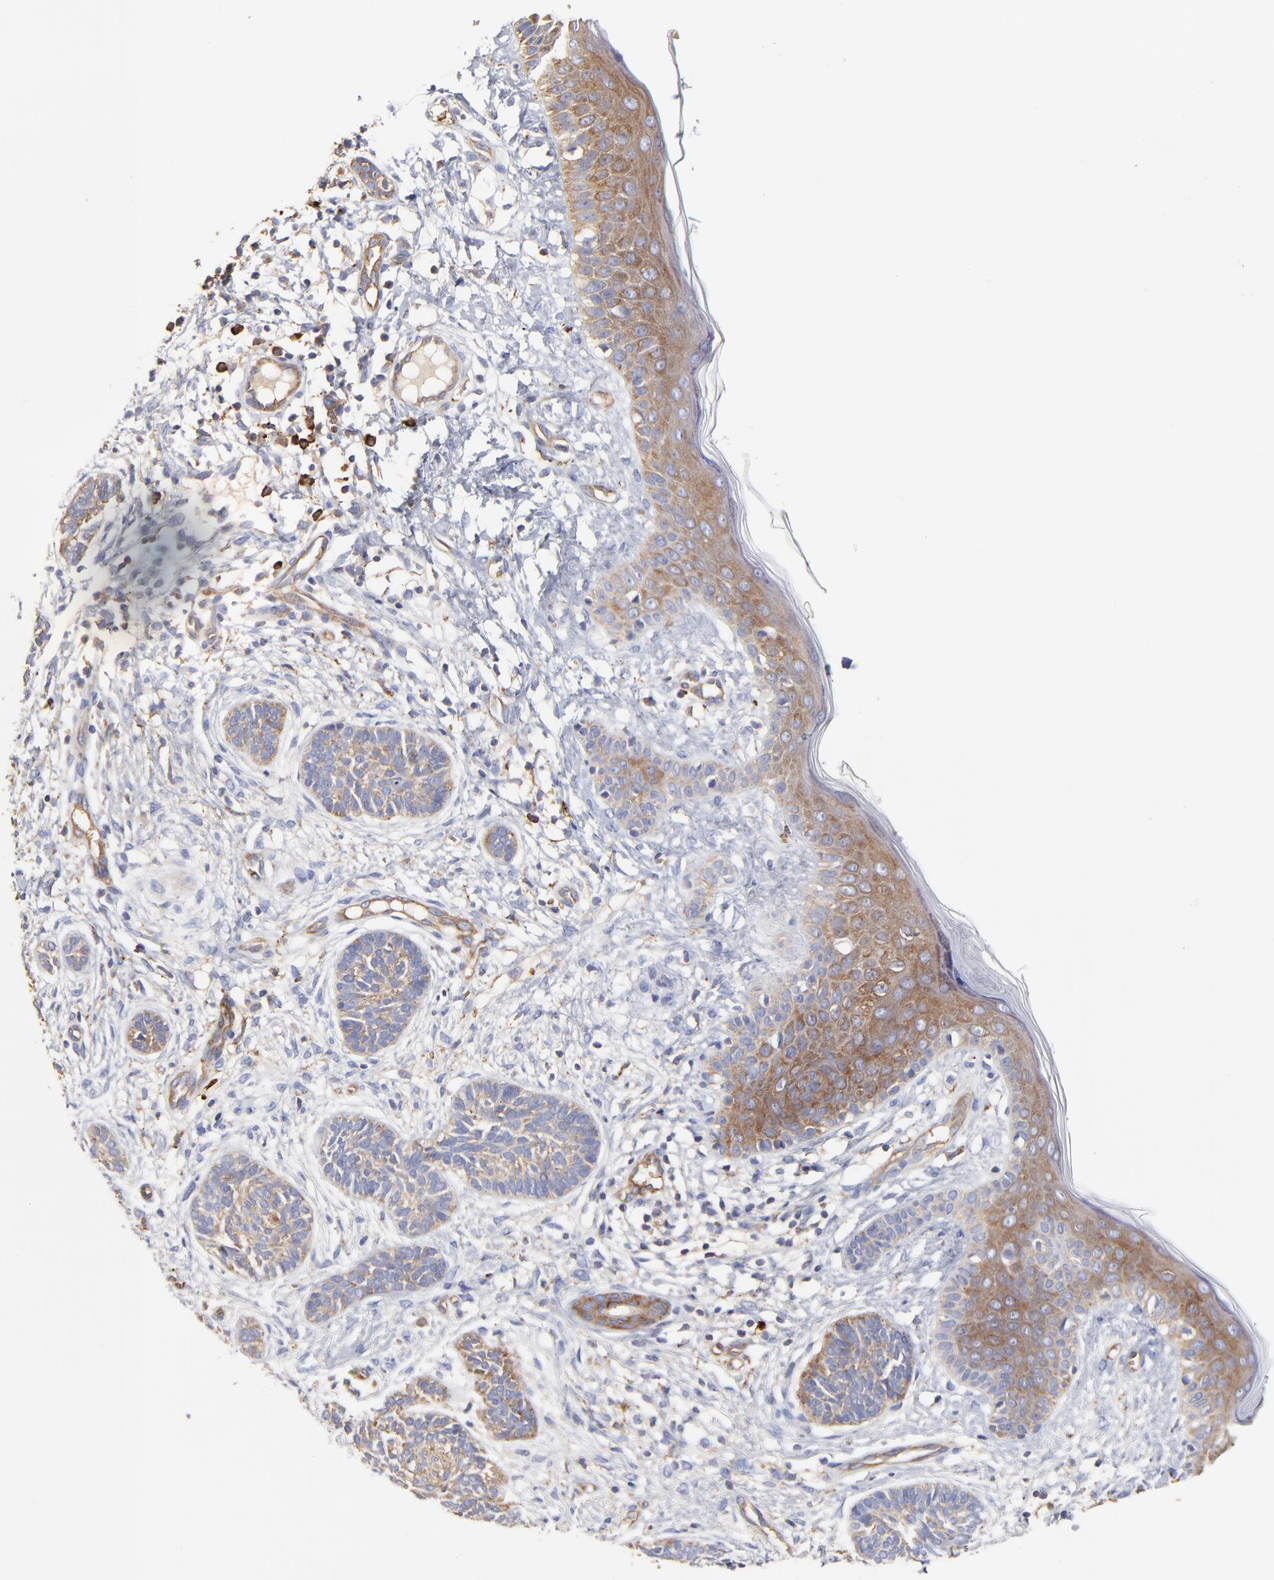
{"staining": {"intensity": "moderate", "quantity": ">75%", "location": "cytoplasmic/membranous"}, "tissue": "skin cancer", "cell_type": "Tumor cells", "image_type": "cancer", "snomed": [{"axis": "morphology", "description": "Normal tissue, NOS"}, {"axis": "morphology", "description": "Basal cell carcinoma"}, {"axis": "topography", "description": "Skin"}], "caption": "A medium amount of moderate cytoplasmic/membranous staining is present in approximately >75% of tumor cells in skin cancer (basal cell carcinoma) tissue. The protein is shown in brown color, while the nuclei are stained blue.", "gene": "CD2AP", "patient": {"sex": "male", "age": 63}}